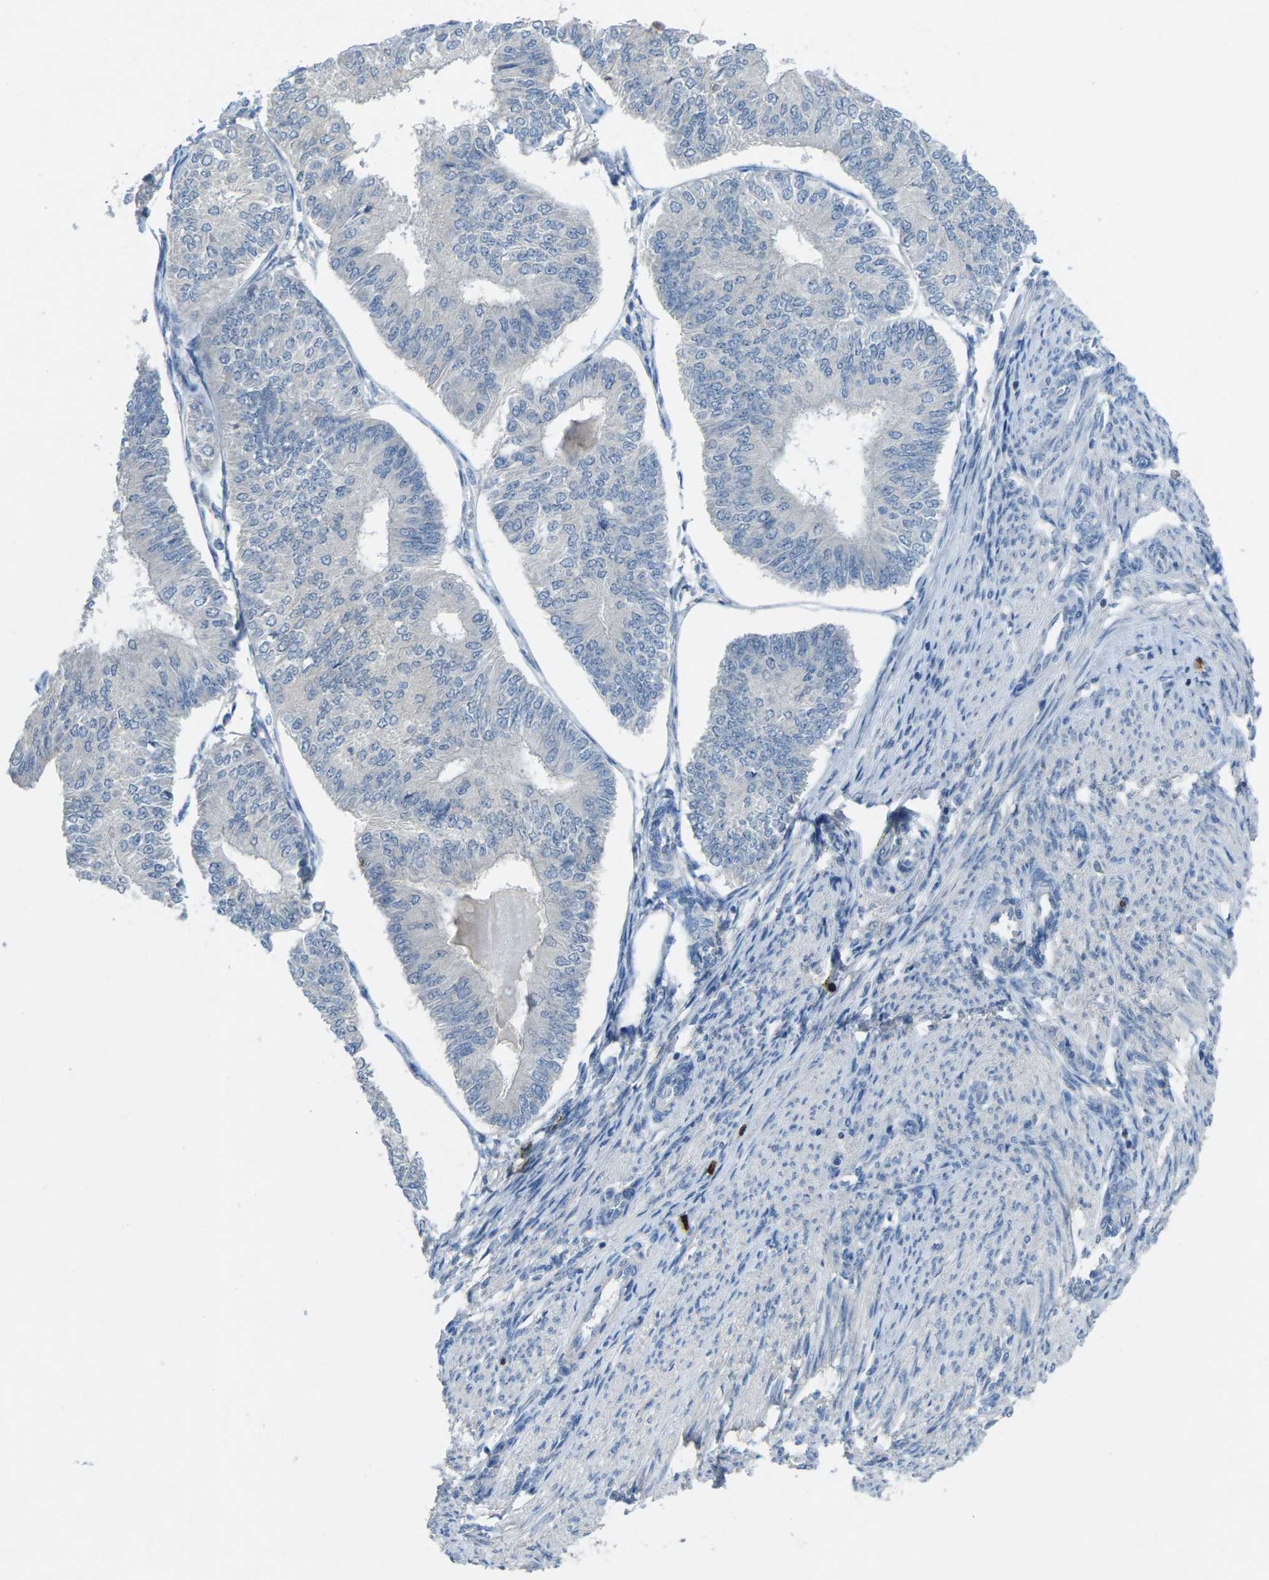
{"staining": {"intensity": "negative", "quantity": "none", "location": "none"}, "tissue": "endometrial cancer", "cell_type": "Tumor cells", "image_type": "cancer", "snomed": [{"axis": "morphology", "description": "Adenocarcinoma, NOS"}, {"axis": "topography", "description": "Endometrium"}], "caption": "This photomicrograph is of endometrial adenocarcinoma stained with immunohistochemistry to label a protein in brown with the nuclei are counter-stained blue. There is no expression in tumor cells.", "gene": "CD19", "patient": {"sex": "female", "age": 58}}